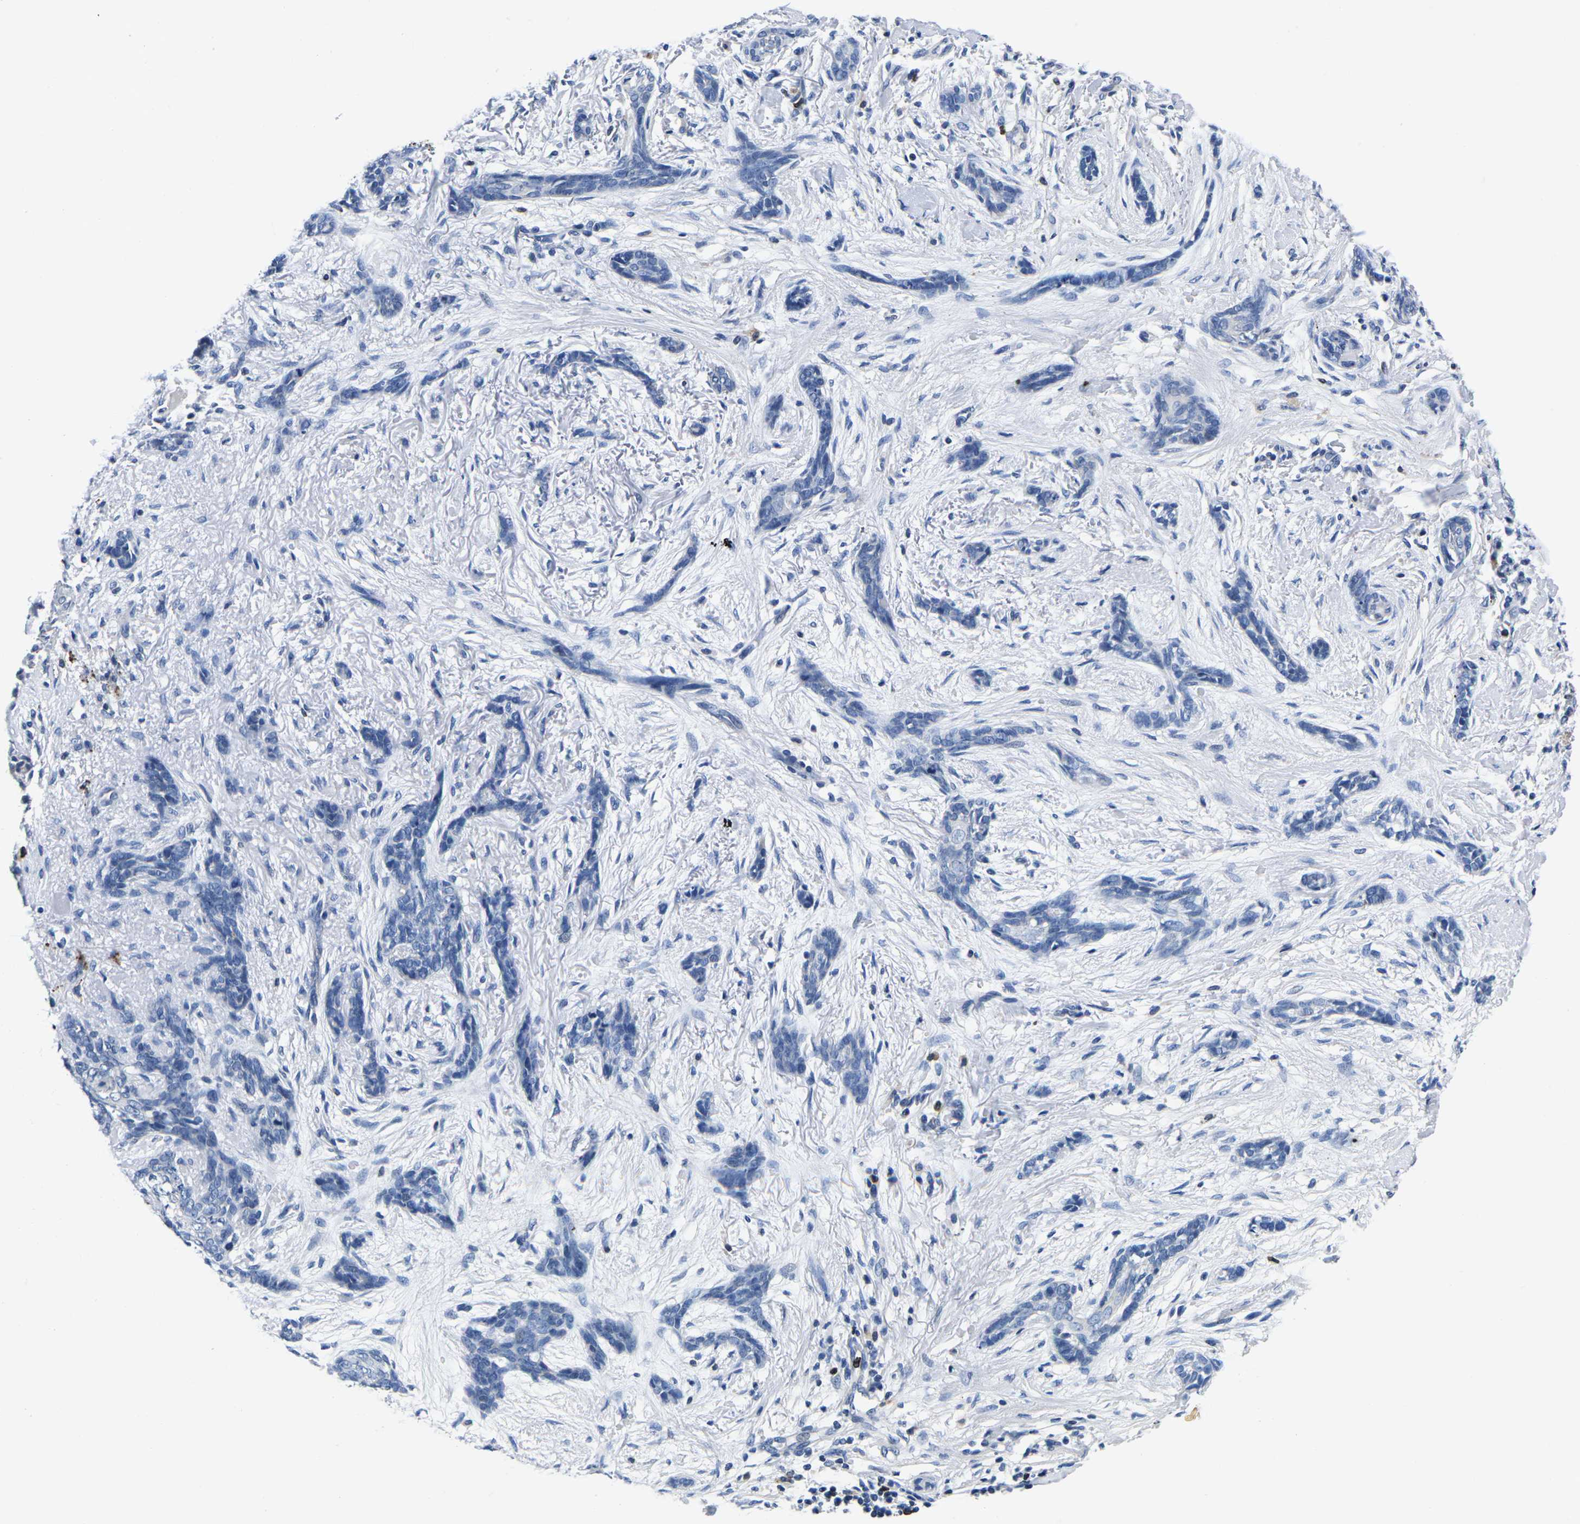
{"staining": {"intensity": "negative", "quantity": "none", "location": "none"}, "tissue": "skin cancer", "cell_type": "Tumor cells", "image_type": "cancer", "snomed": [{"axis": "morphology", "description": "Basal cell carcinoma"}, {"axis": "morphology", "description": "Adnexal tumor, benign"}, {"axis": "topography", "description": "Skin"}], "caption": "This is a image of IHC staining of skin benign adnexal tumor, which shows no staining in tumor cells.", "gene": "CTSW", "patient": {"sex": "female", "age": 42}}